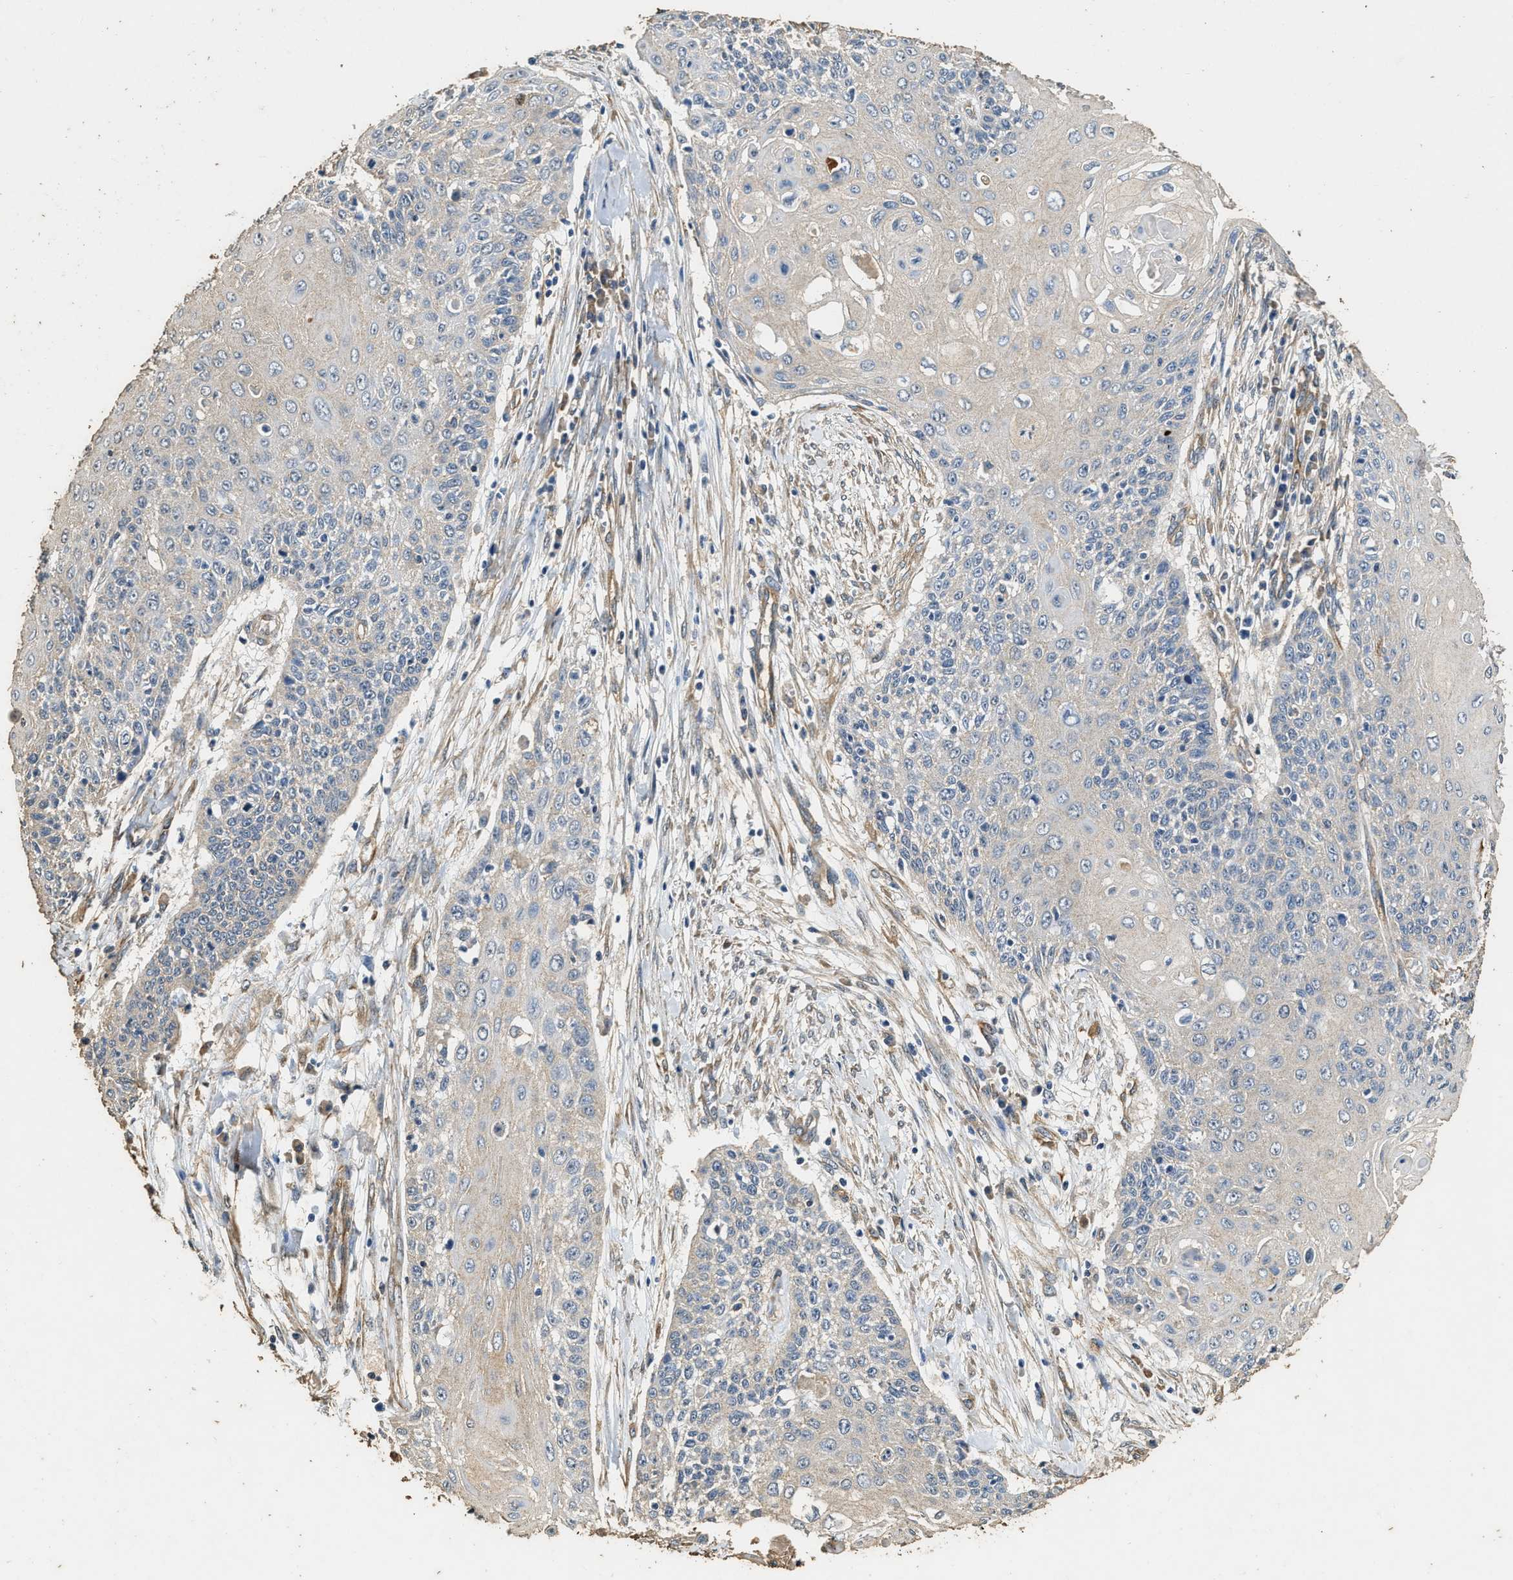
{"staining": {"intensity": "negative", "quantity": "none", "location": "none"}, "tissue": "cervical cancer", "cell_type": "Tumor cells", "image_type": "cancer", "snomed": [{"axis": "morphology", "description": "Squamous cell carcinoma, NOS"}, {"axis": "topography", "description": "Cervix"}], "caption": "The histopathology image demonstrates no staining of tumor cells in cervical cancer.", "gene": "MIB1", "patient": {"sex": "female", "age": 39}}